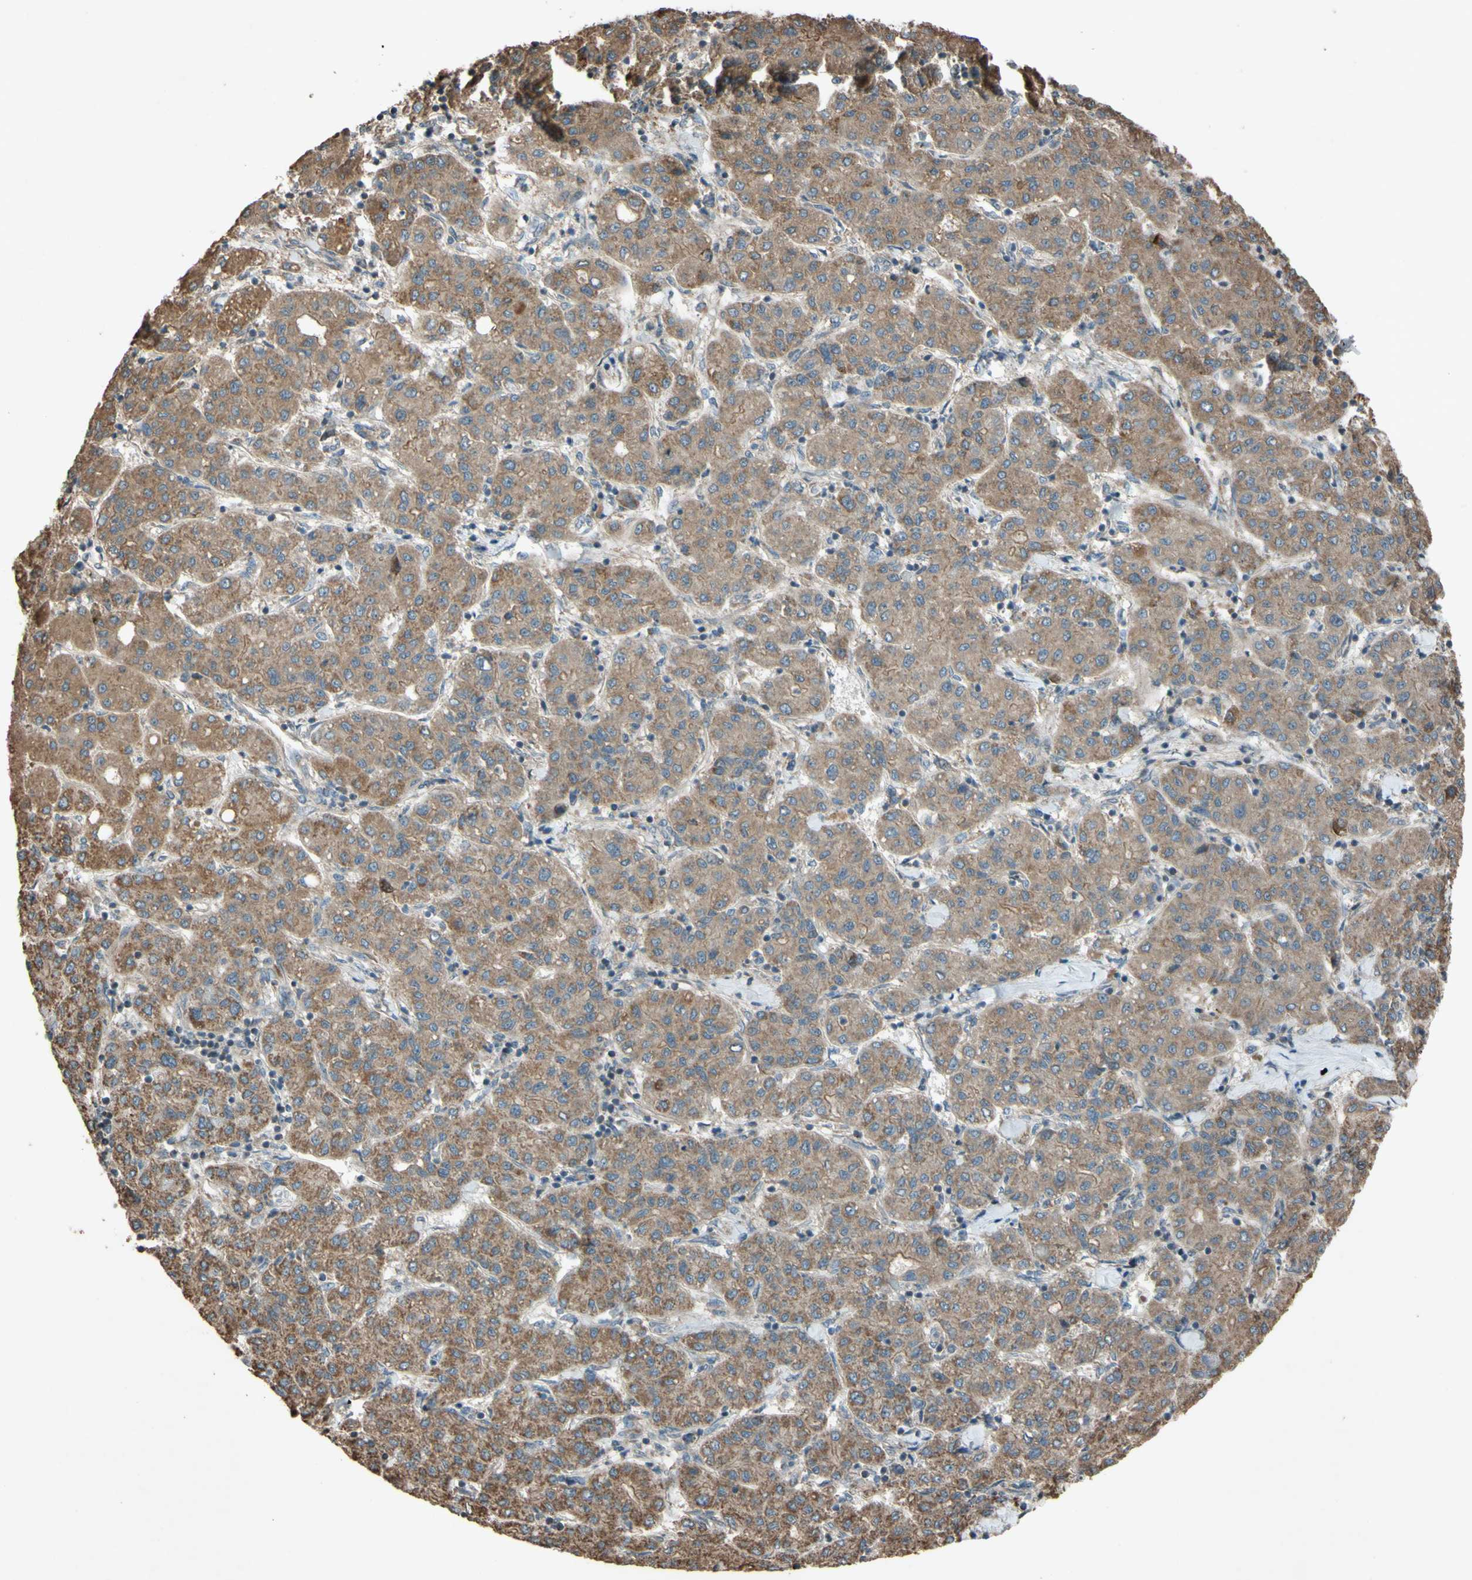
{"staining": {"intensity": "moderate", "quantity": ">75%", "location": "cytoplasmic/membranous"}, "tissue": "liver cancer", "cell_type": "Tumor cells", "image_type": "cancer", "snomed": [{"axis": "morphology", "description": "Carcinoma, Hepatocellular, NOS"}, {"axis": "topography", "description": "Liver"}], "caption": "Protein expression analysis of human liver cancer (hepatocellular carcinoma) reveals moderate cytoplasmic/membranous positivity in about >75% of tumor cells.", "gene": "ACOT8", "patient": {"sex": "male", "age": 65}}